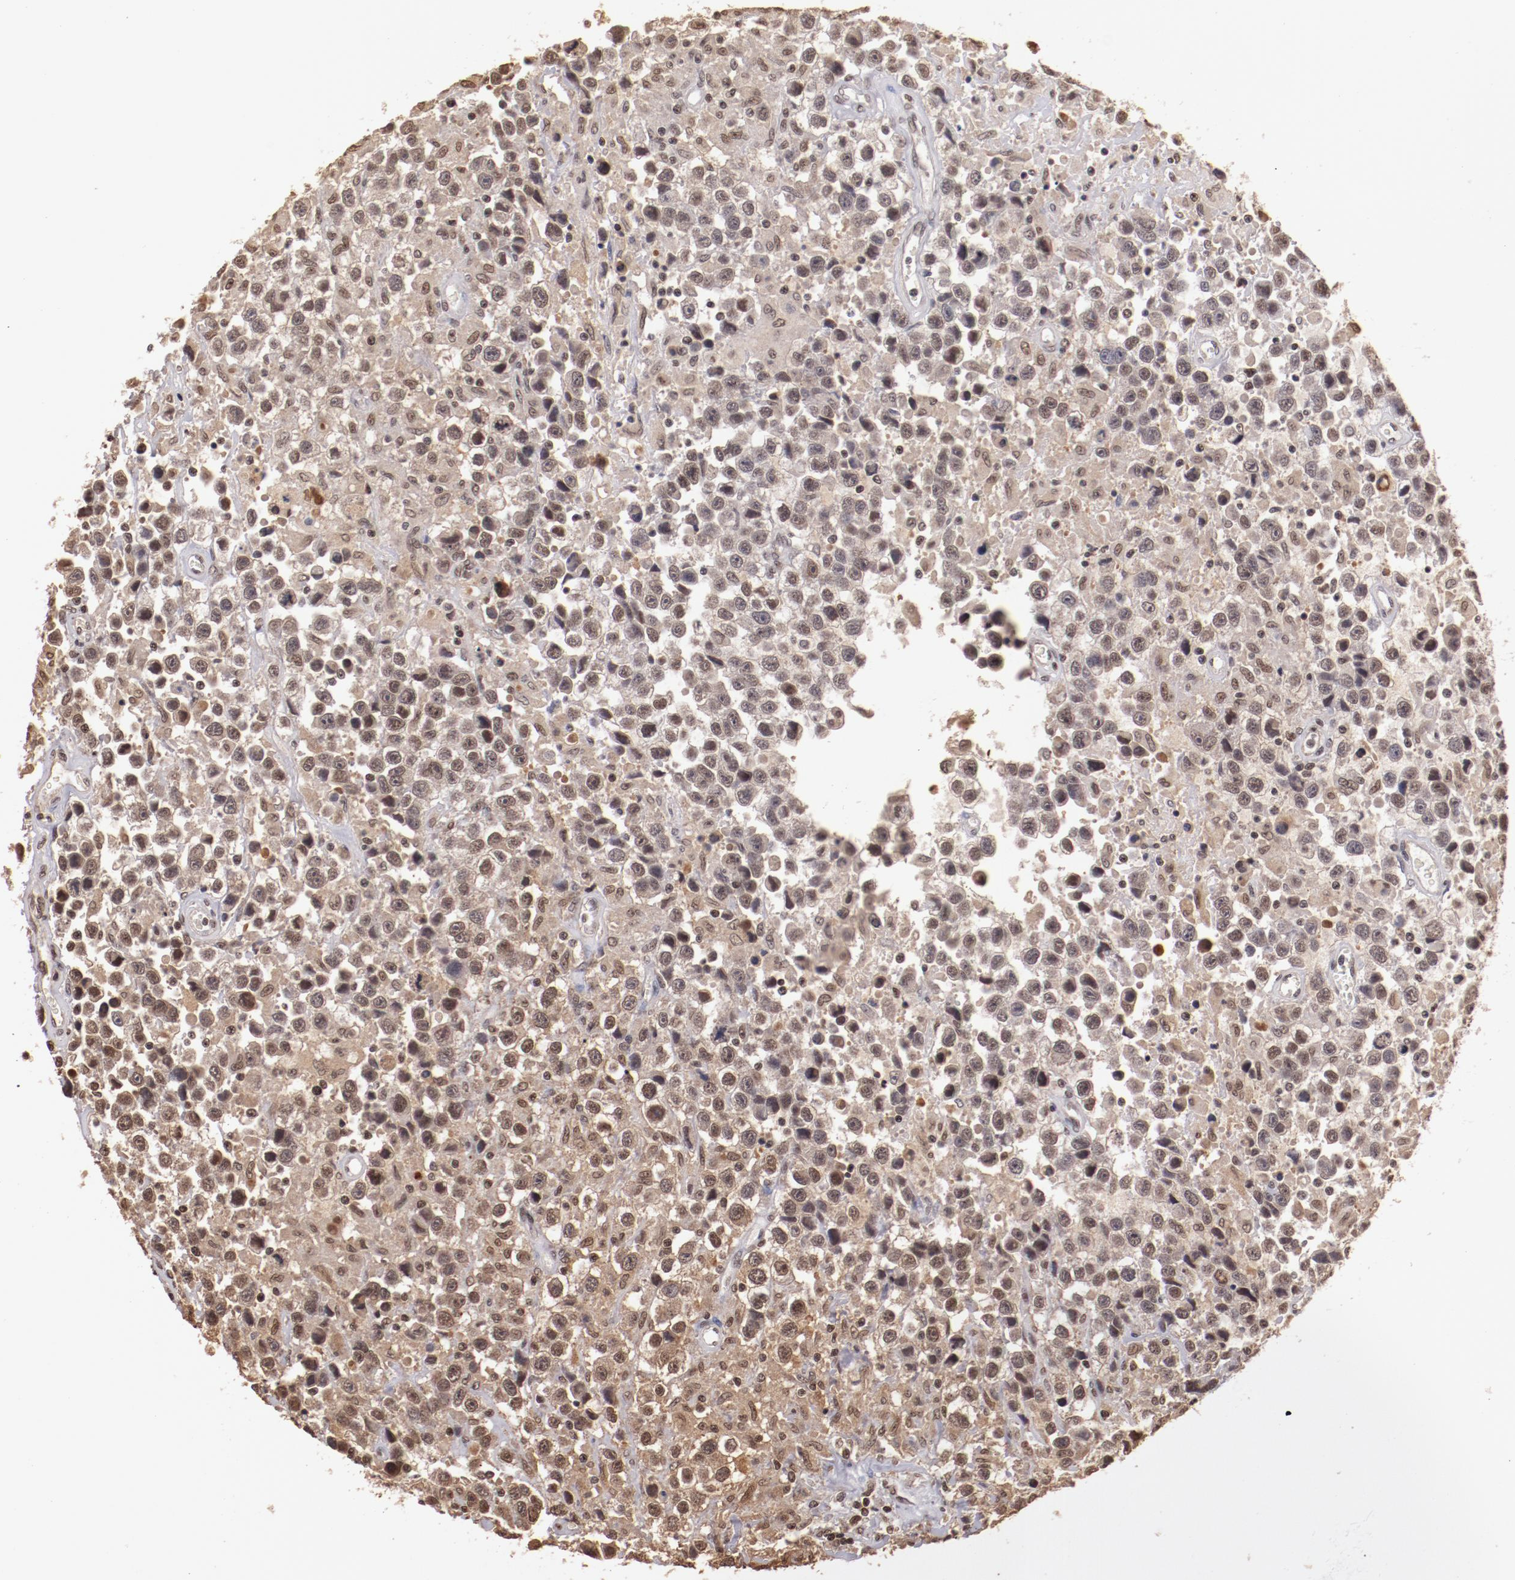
{"staining": {"intensity": "moderate", "quantity": ">75%", "location": "cytoplasmic/membranous,nuclear"}, "tissue": "testis cancer", "cell_type": "Tumor cells", "image_type": "cancer", "snomed": [{"axis": "morphology", "description": "Seminoma, NOS"}, {"axis": "topography", "description": "Testis"}], "caption": "Moderate cytoplasmic/membranous and nuclear positivity is identified in approximately >75% of tumor cells in testis cancer (seminoma).", "gene": "STAG2", "patient": {"sex": "male", "age": 43}}